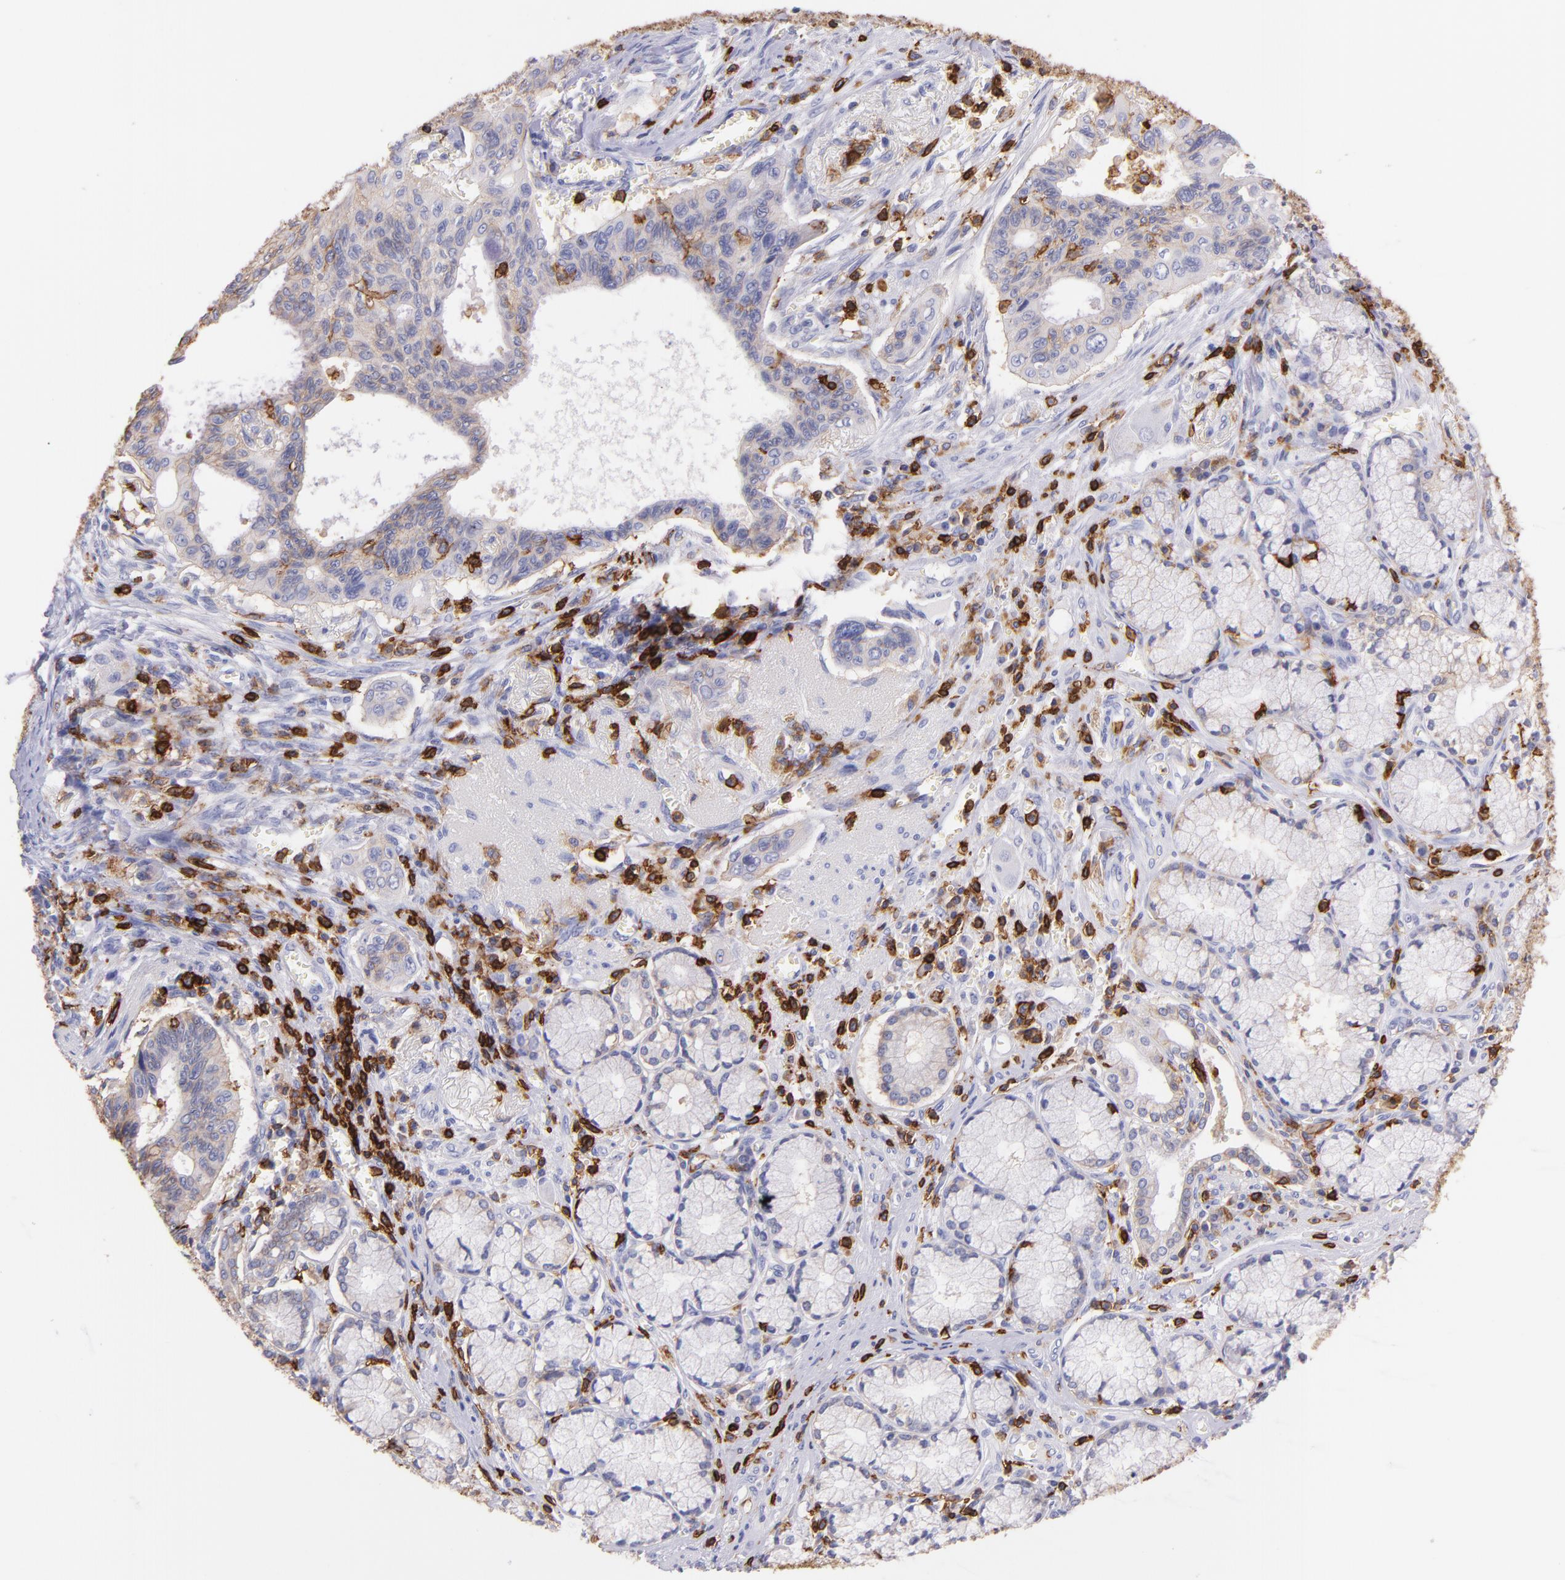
{"staining": {"intensity": "weak", "quantity": "25%-75%", "location": "cytoplasmic/membranous"}, "tissue": "pancreatic cancer", "cell_type": "Tumor cells", "image_type": "cancer", "snomed": [{"axis": "morphology", "description": "Adenocarcinoma, NOS"}, {"axis": "topography", "description": "Pancreas"}], "caption": "Weak cytoplasmic/membranous staining is appreciated in about 25%-75% of tumor cells in pancreatic adenocarcinoma.", "gene": "SPN", "patient": {"sex": "male", "age": 77}}